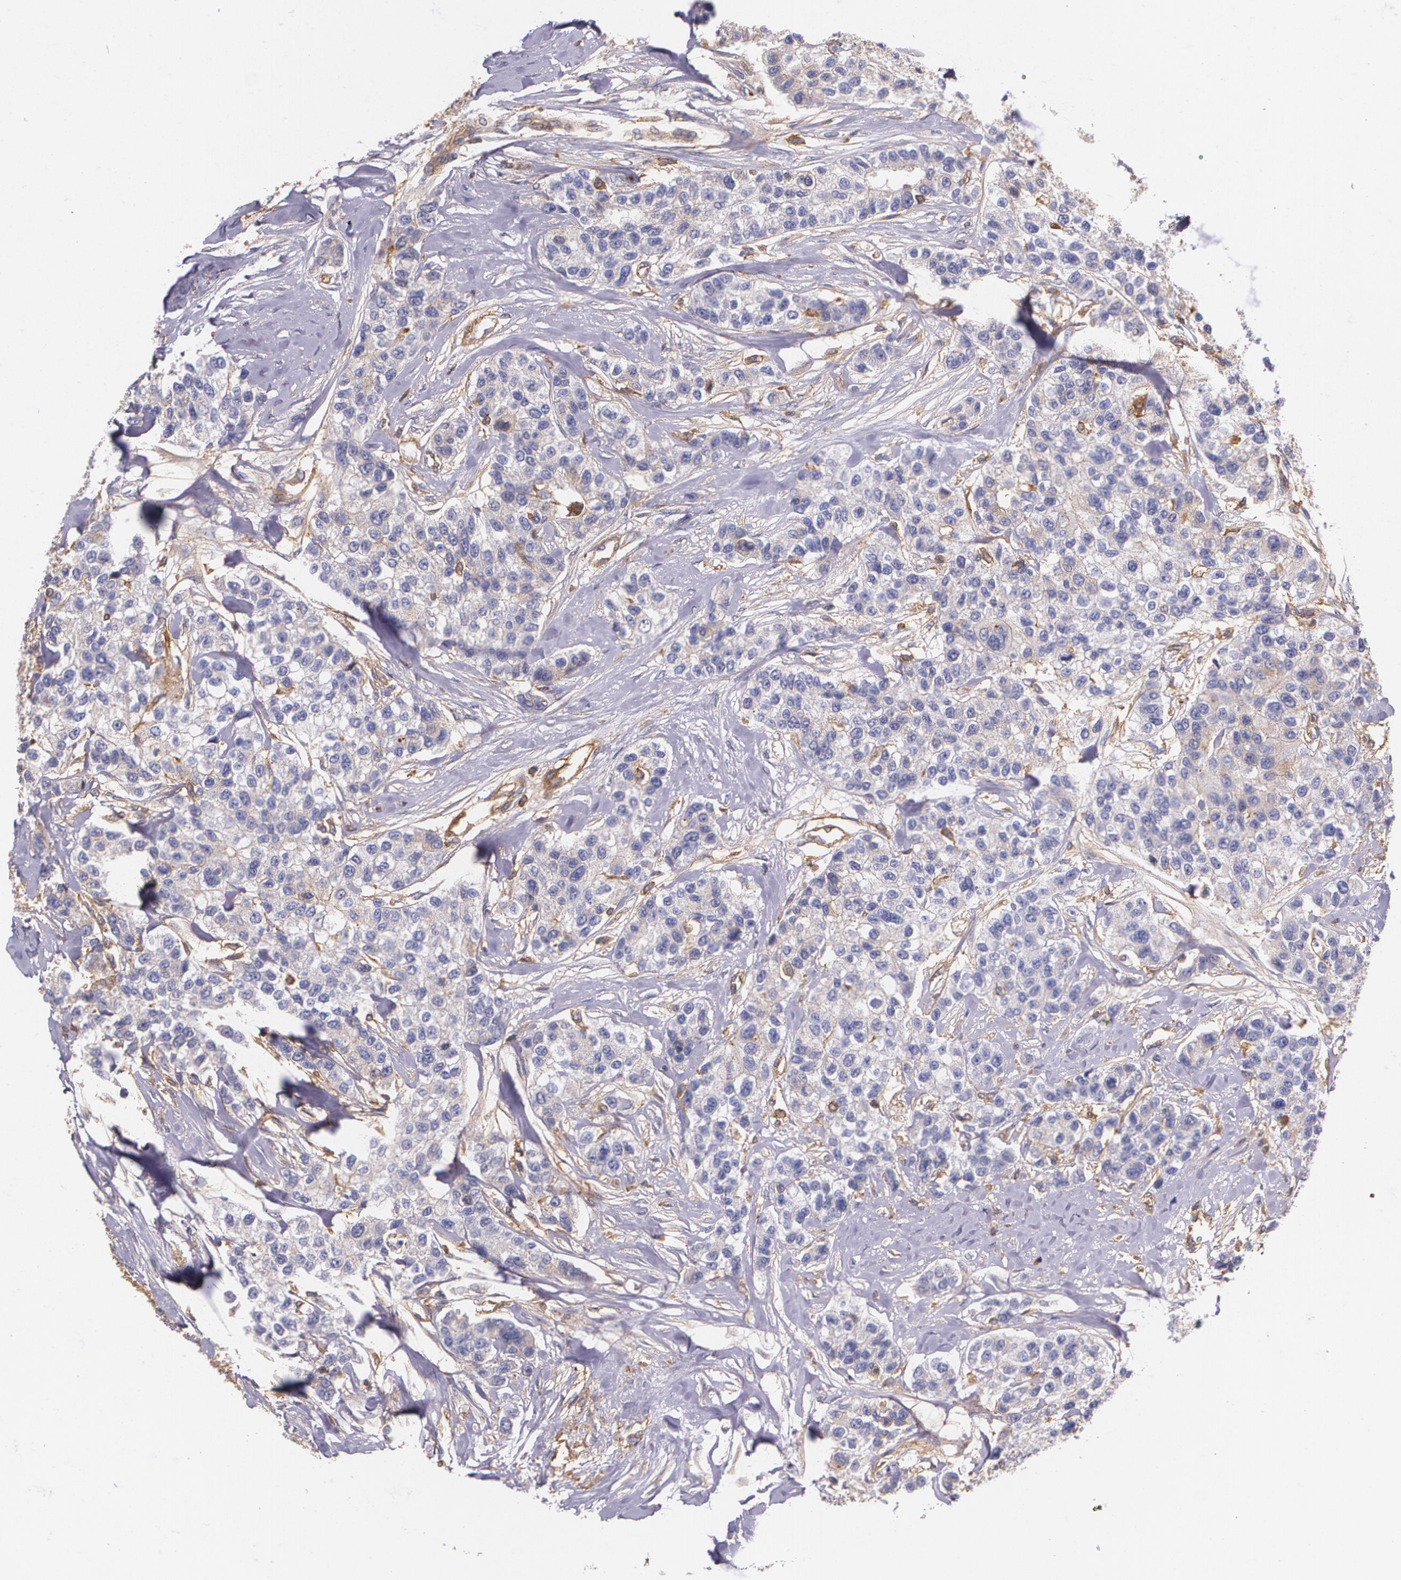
{"staining": {"intensity": "weak", "quantity": "<25%", "location": "cytoplasmic/membranous"}, "tissue": "breast cancer", "cell_type": "Tumor cells", "image_type": "cancer", "snomed": [{"axis": "morphology", "description": "Duct carcinoma"}, {"axis": "topography", "description": "Breast"}], "caption": "There is no significant positivity in tumor cells of breast intraductal carcinoma. The staining was performed using DAB (3,3'-diaminobenzidine) to visualize the protein expression in brown, while the nuclei were stained in blue with hematoxylin (Magnification: 20x).", "gene": "B2M", "patient": {"sex": "female", "age": 51}}